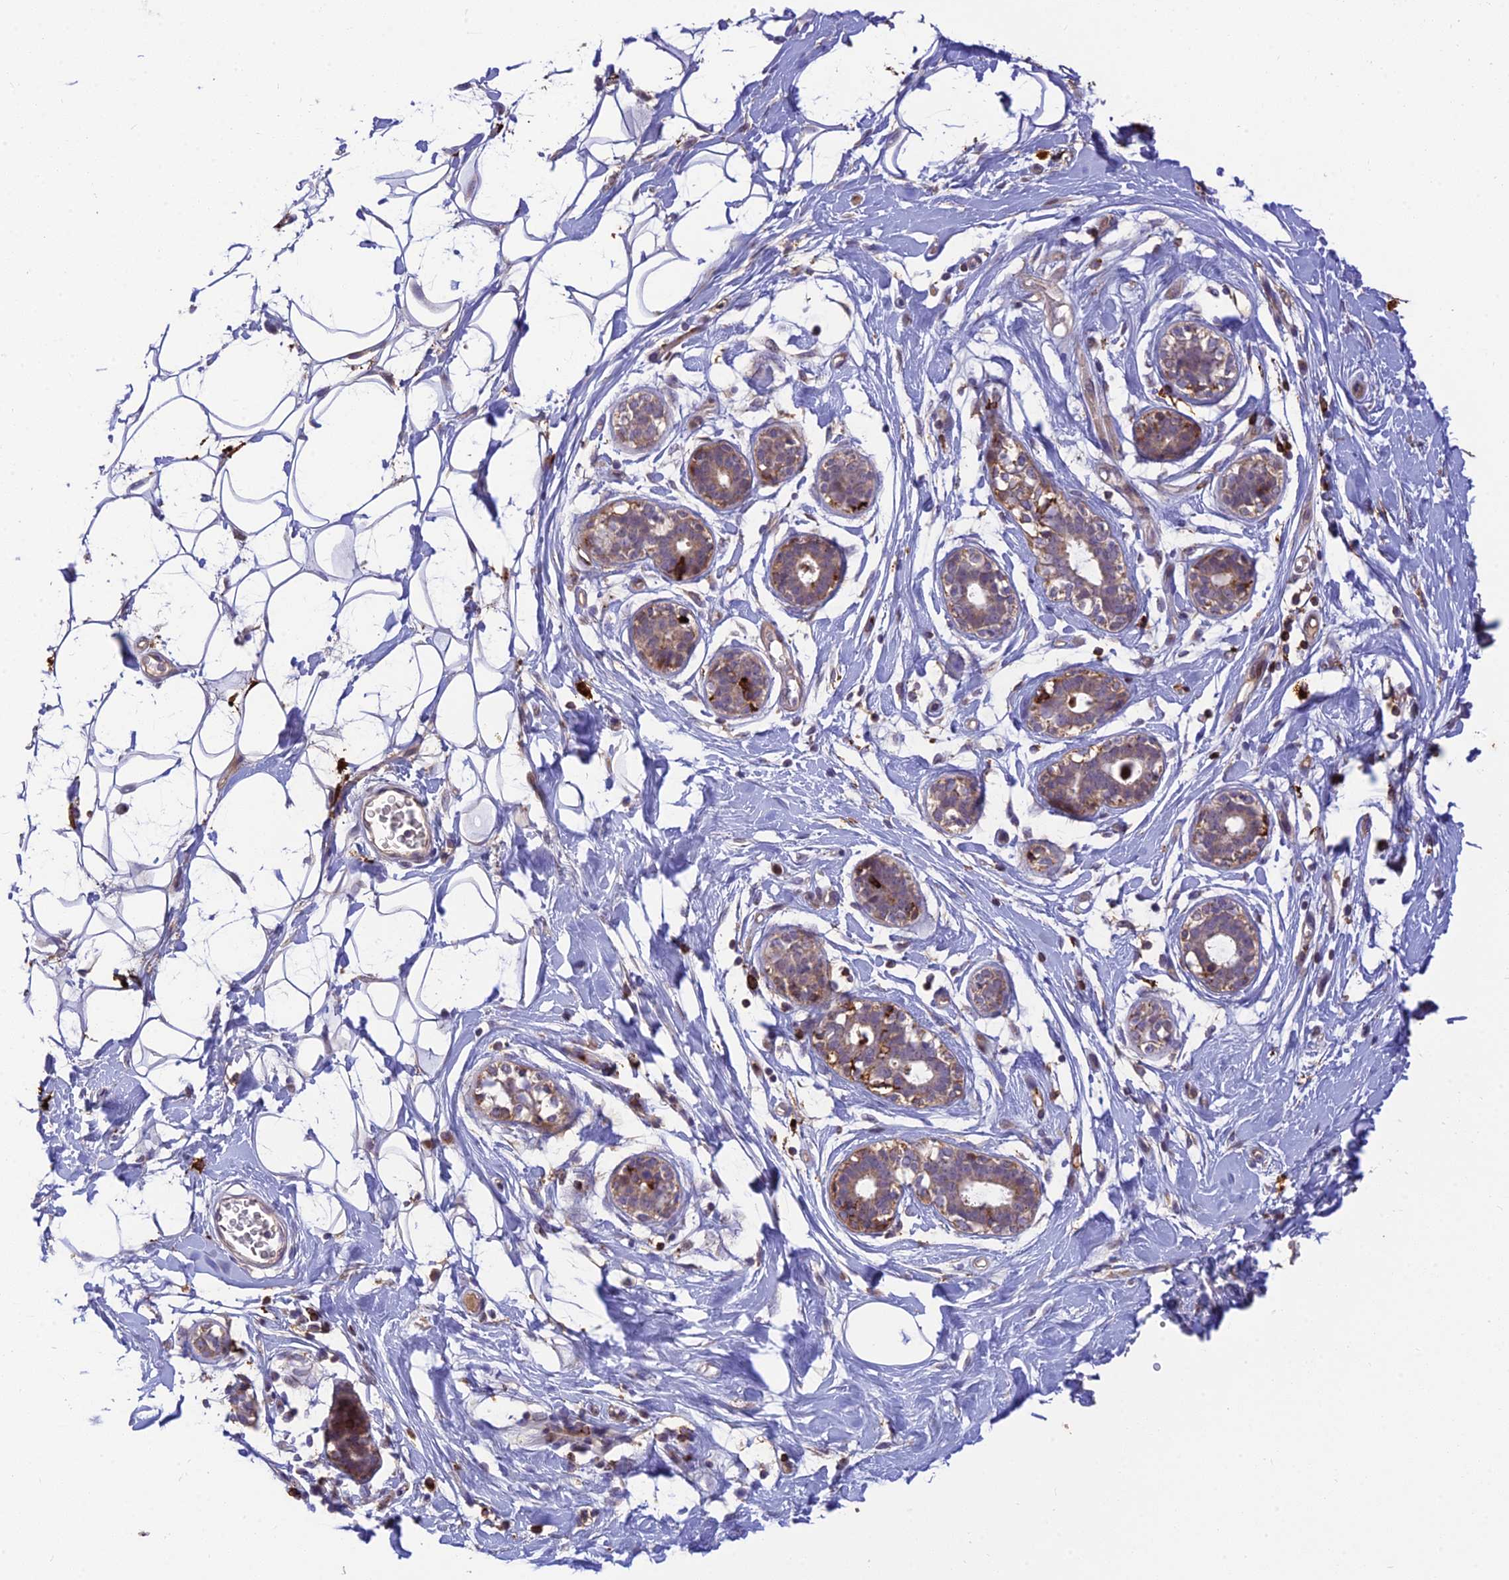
{"staining": {"intensity": "negative", "quantity": "none", "location": "none"}, "tissue": "adipose tissue", "cell_type": "Adipocytes", "image_type": "normal", "snomed": [{"axis": "morphology", "description": "Normal tissue, NOS"}, {"axis": "topography", "description": "Breast"}], "caption": "The photomicrograph reveals no staining of adipocytes in benign adipose tissue.", "gene": "ASPDH", "patient": {"sex": "female", "age": 26}}